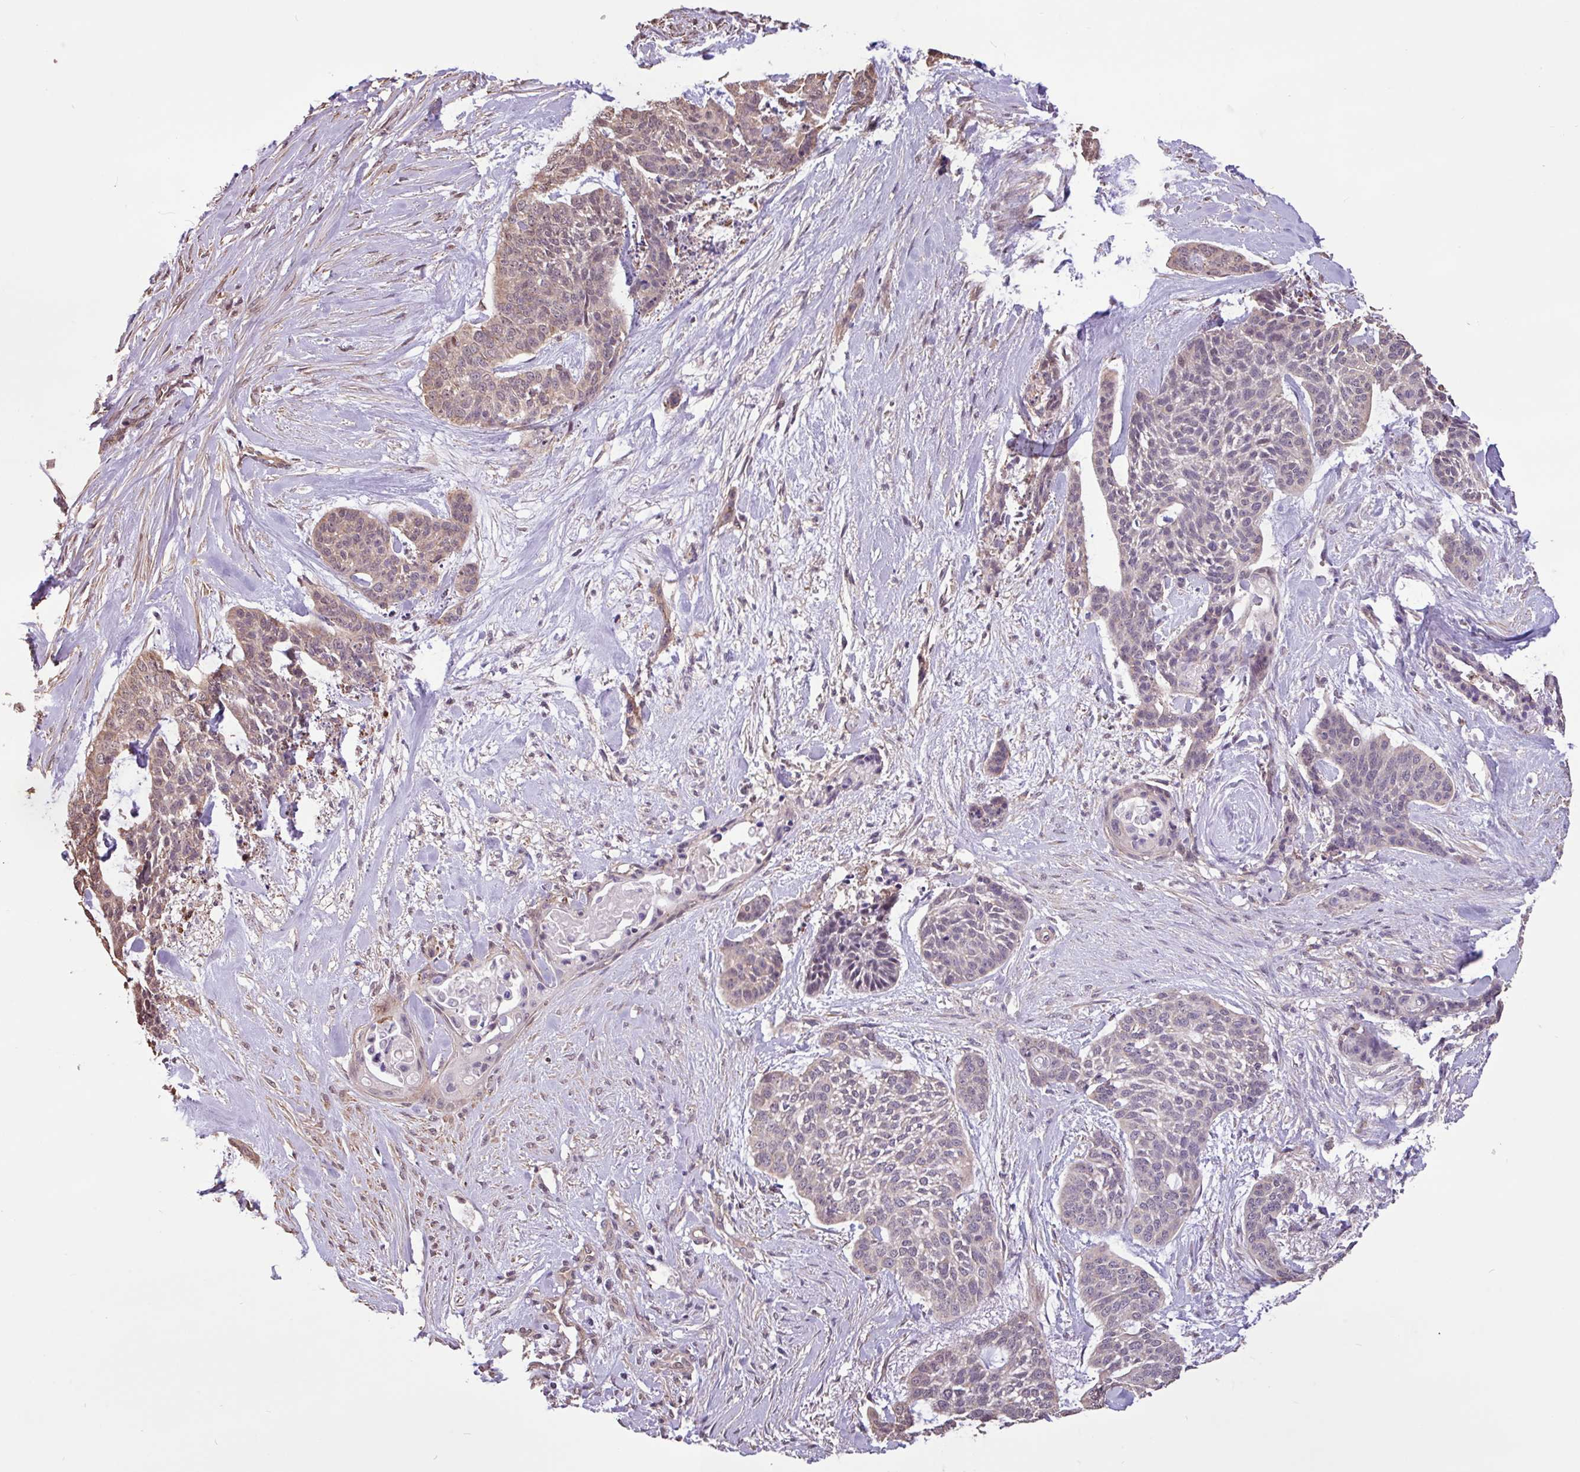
{"staining": {"intensity": "weak", "quantity": "25%-75%", "location": "cytoplasmic/membranous"}, "tissue": "skin cancer", "cell_type": "Tumor cells", "image_type": "cancer", "snomed": [{"axis": "morphology", "description": "Basal cell carcinoma"}, {"axis": "topography", "description": "Skin"}], "caption": "Skin cancer (basal cell carcinoma) stained for a protein (brown) demonstrates weak cytoplasmic/membranous positive expression in about 25%-75% of tumor cells.", "gene": "CHST11", "patient": {"sex": "female", "age": 64}}